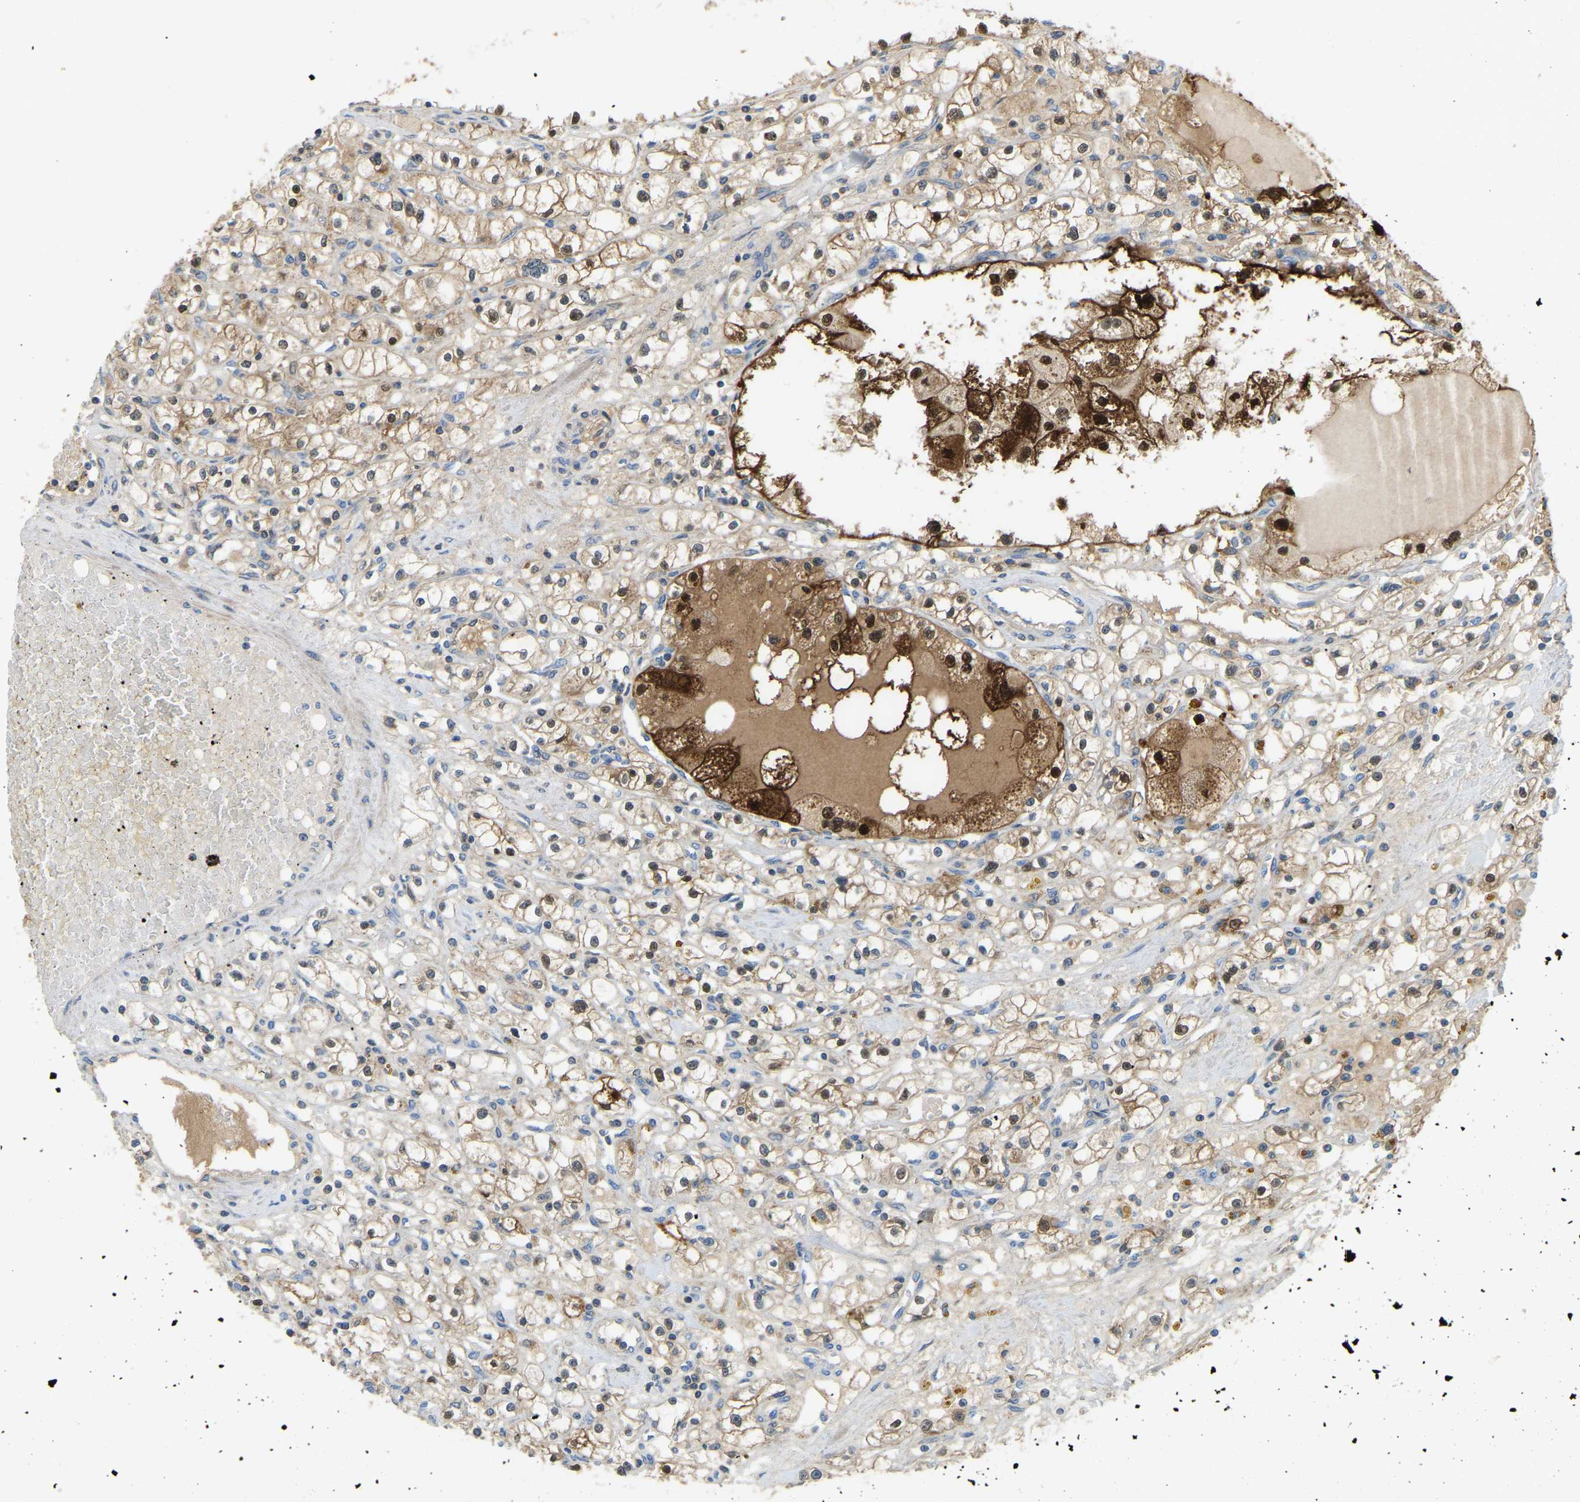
{"staining": {"intensity": "strong", "quantity": ">75%", "location": "cytoplasmic/membranous,nuclear"}, "tissue": "renal cancer", "cell_type": "Tumor cells", "image_type": "cancer", "snomed": [{"axis": "morphology", "description": "Adenocarcinoma, NOS"}, {"axis": "topography", "description": "Kidney"}], "caption": "Renal cancer (adenocarcinoma) was stained to show a protein in brown. There is high levels of strong cytoplasmic/membranous and nuclear positivity in about >75% of tumor cells.", "gene": "GDA", "patient": {"sex": "male", "age": 56}}